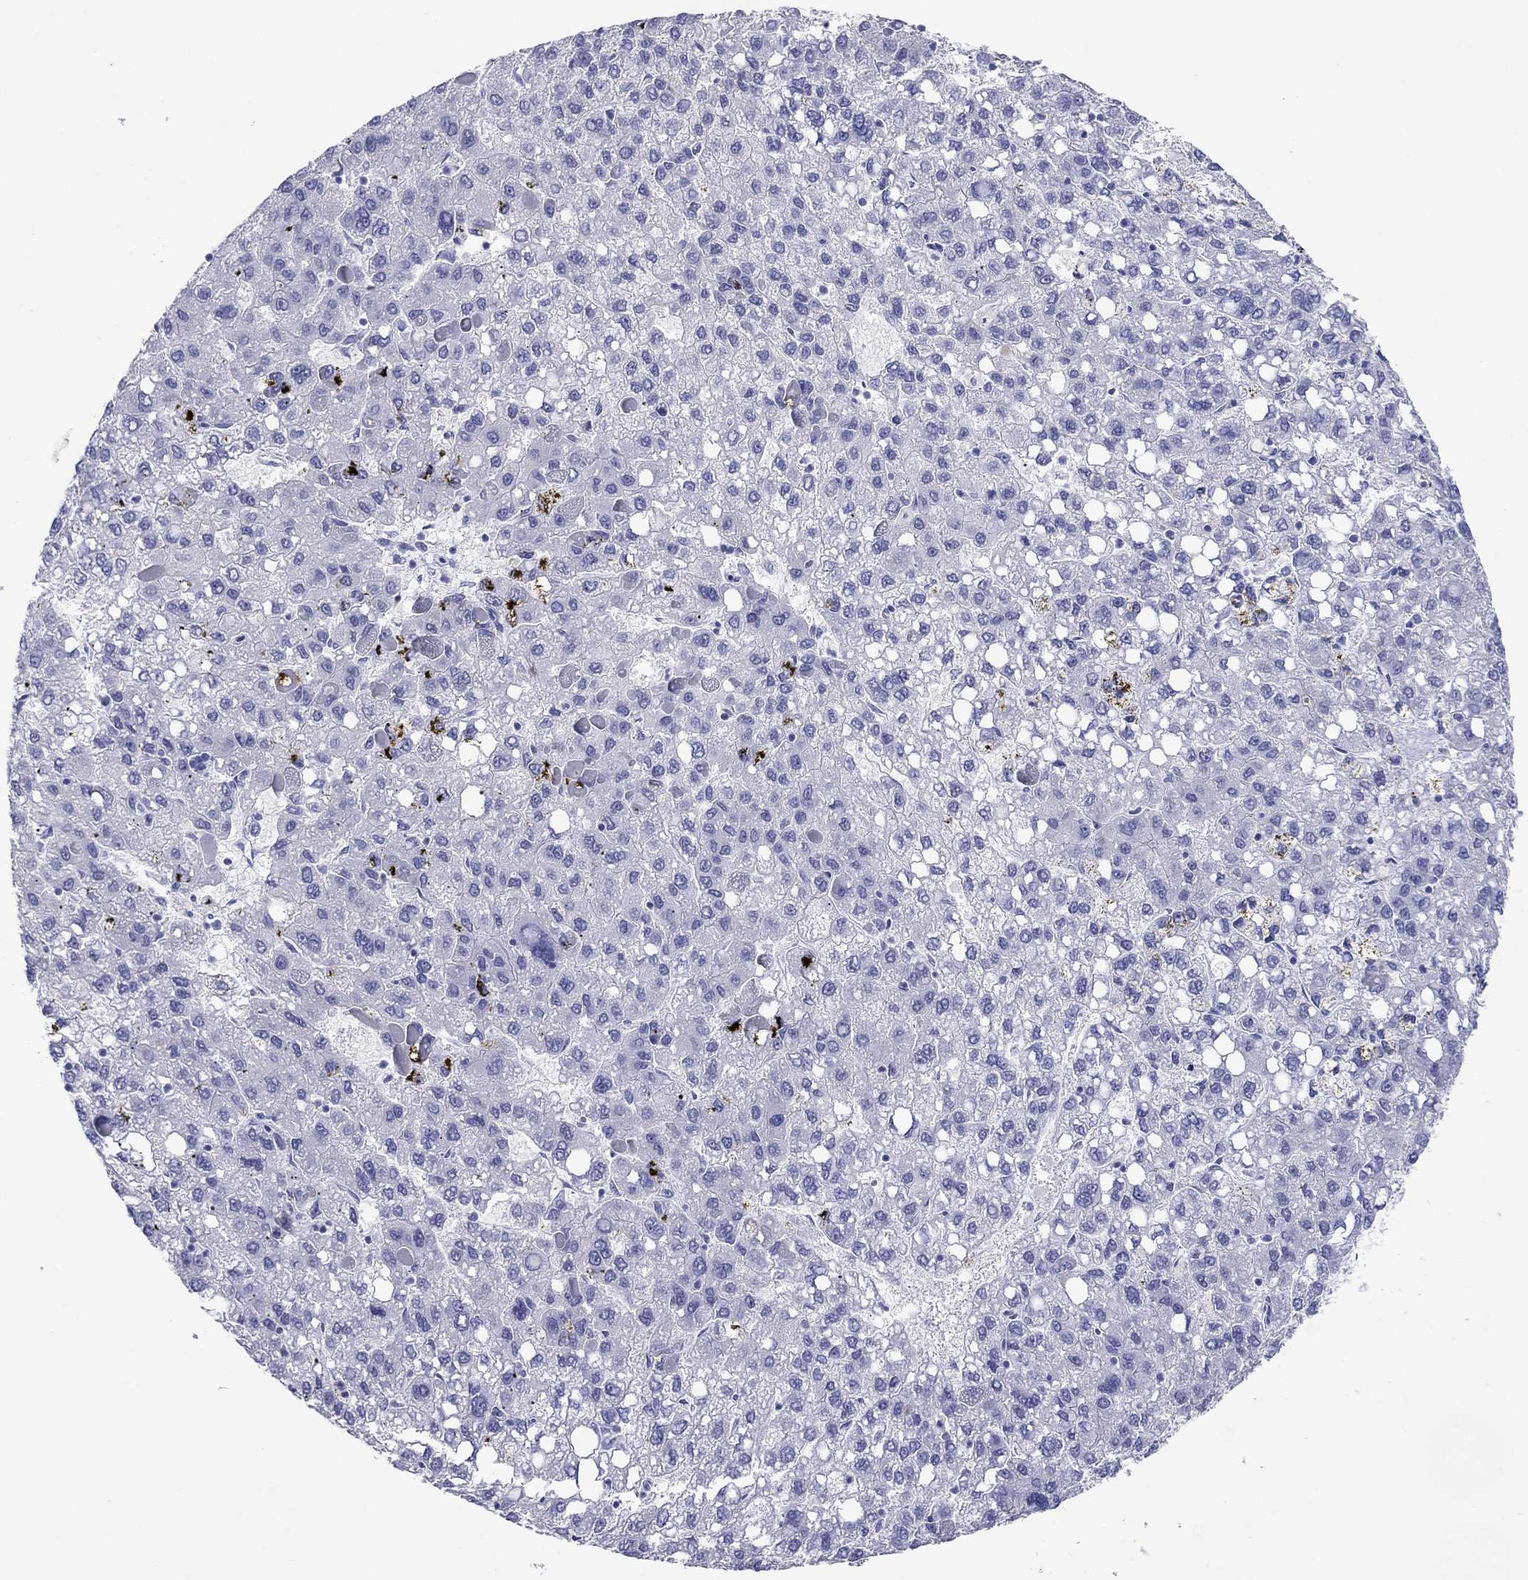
{"staining": {"intensity": "negative", "quantity": "none", "location": "none"}, "tissue": "liver cancer", "cell_type": "Tumor cells", "image_type": "cancer", "snomed": [{"axis": "morphology", "description": "Carcinoma, Hepatocellular, NOS"}, {"axis": "topography", "description": "Liver"}], "caption": "Tumor cells are negative for protein expression in human liver hepatocellular carcinoma.", "gene": "ATP4A", "patient": {"sex": "female", "age": 82}}